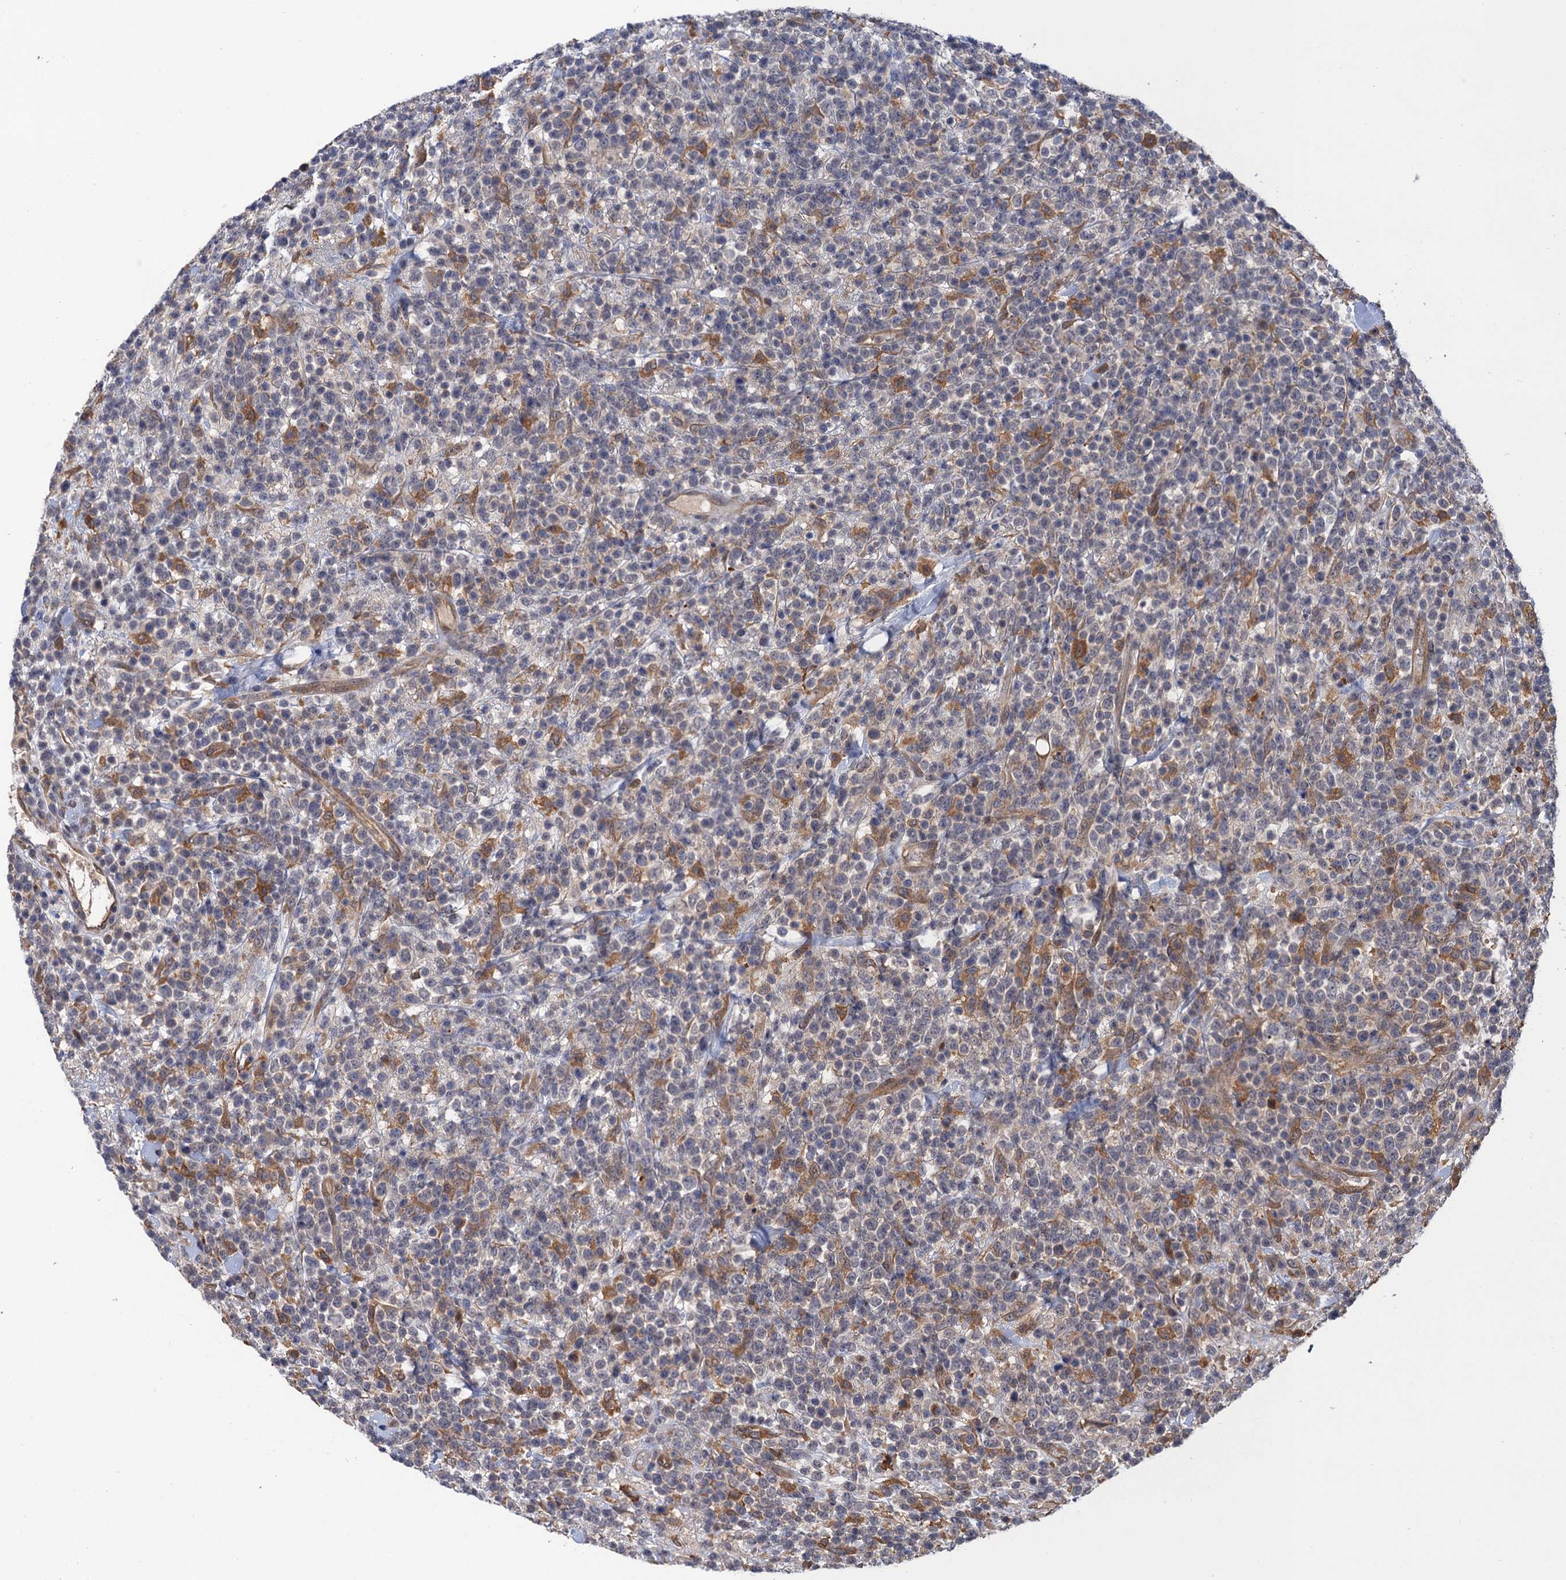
{"staining": {"intensity": "negative", "quantity": "none", "location": "none"}, "tissue": "lymphoma", "cell_type": "Tumor cells", "image_type": "cancer", "snomed": [{"axis": "morphology", "description": "Malignant lymphoma, non-Hodgkin's type, High grade"}, {"axis": "topography", "description": "Colon"}], "caption": "Tumor cells are negative for protein expression in human lymphoma.", "gene": "NEK8", "patient": {"sex": "female", "age": 53}}